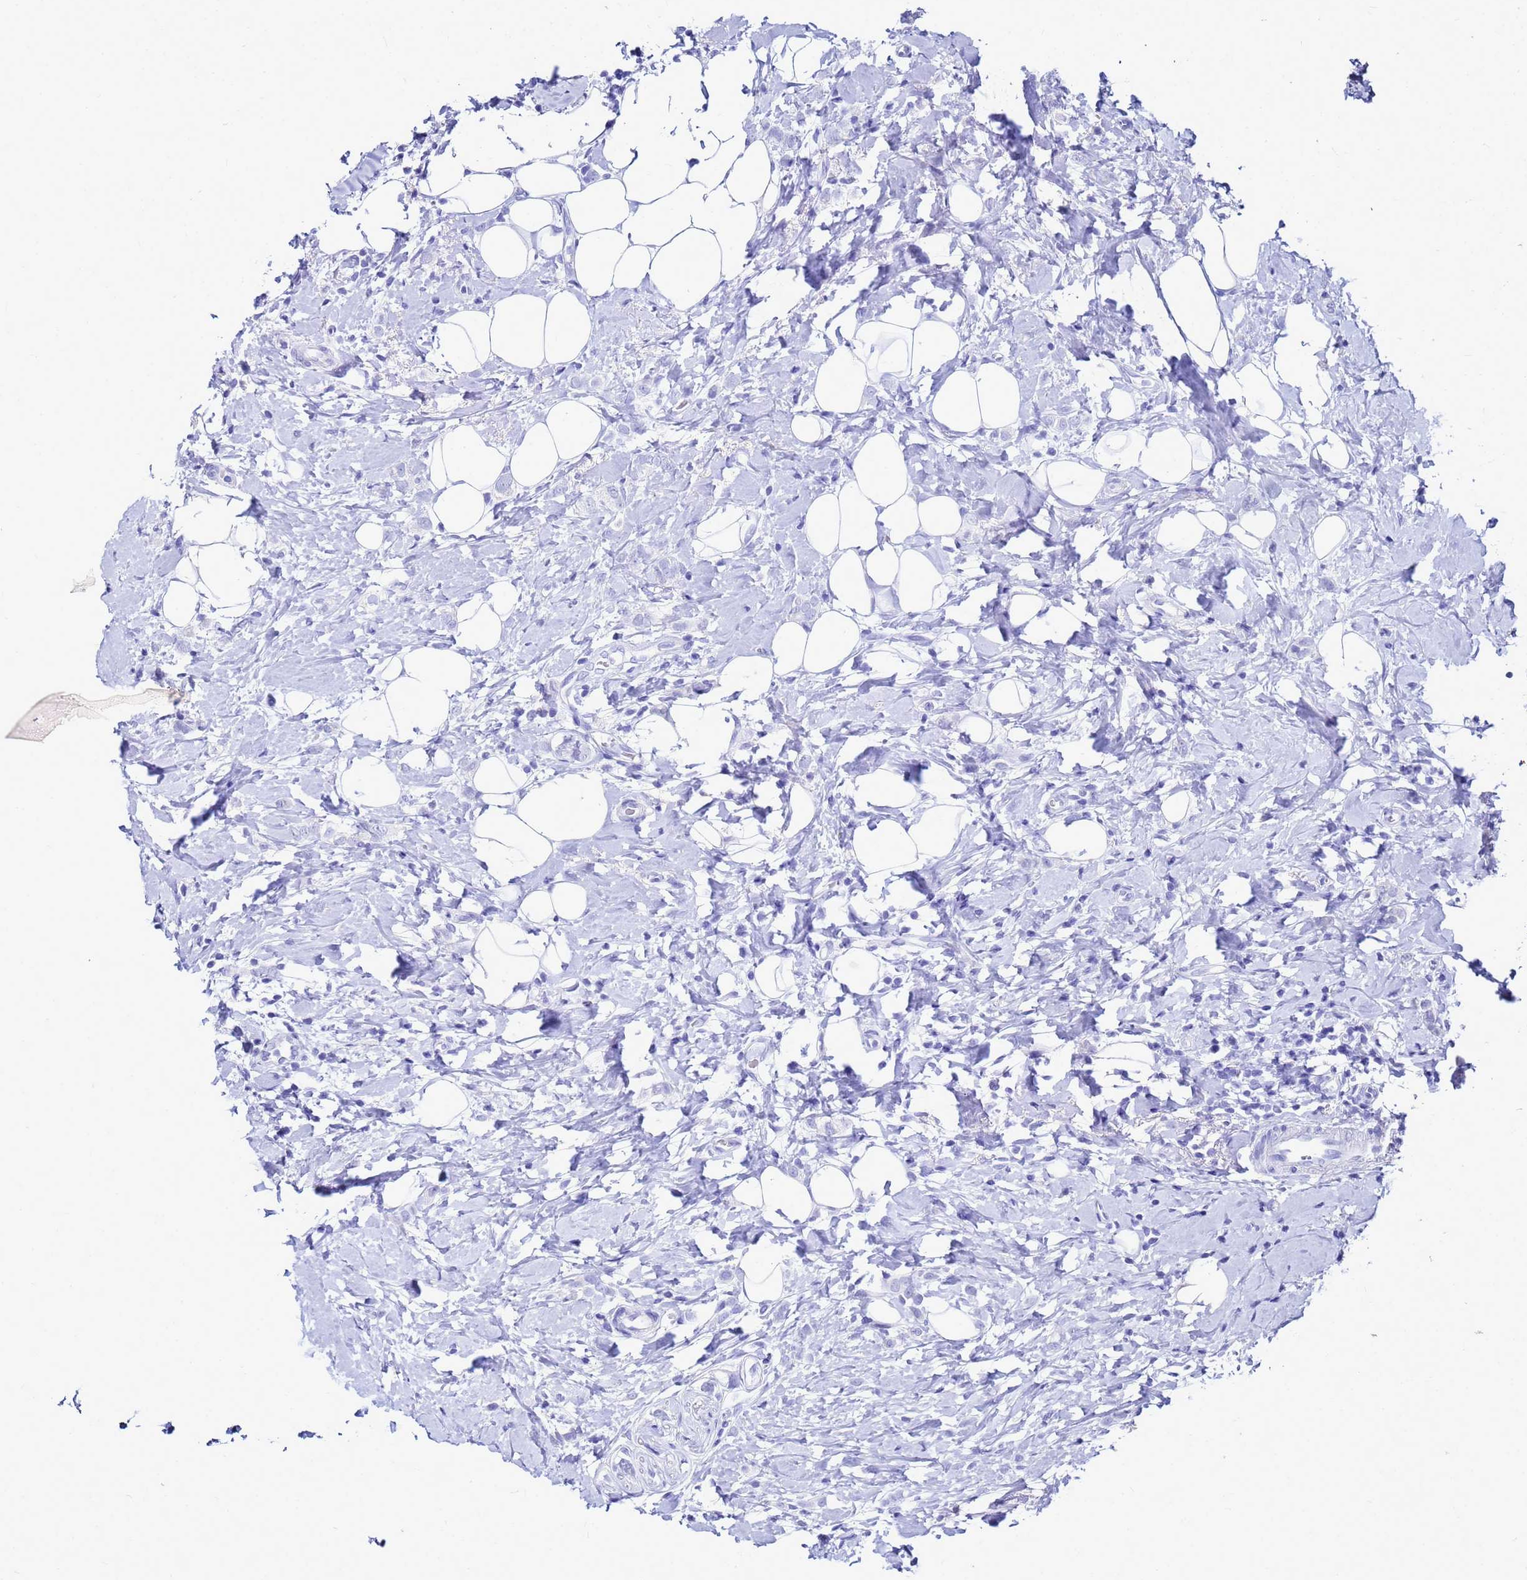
{"staining": {"intensity": "negative", "quantity": "none", "location": "none"}, "tissue": "breast cancer", "cell_type": "Tumor cells", "image_type": "cancer", "snomed": [{"axis": "morphology", "description": "Lobular carcinoma"}, {"axis": "topography", "description": "Breast"}], "caption": "This is an immunohistochemistry (IHC) micrograph of human breast cancer. There is no positivity in tumor cells.", "gene": "CKB", "patient": {"sex": "female", "age": 47}}